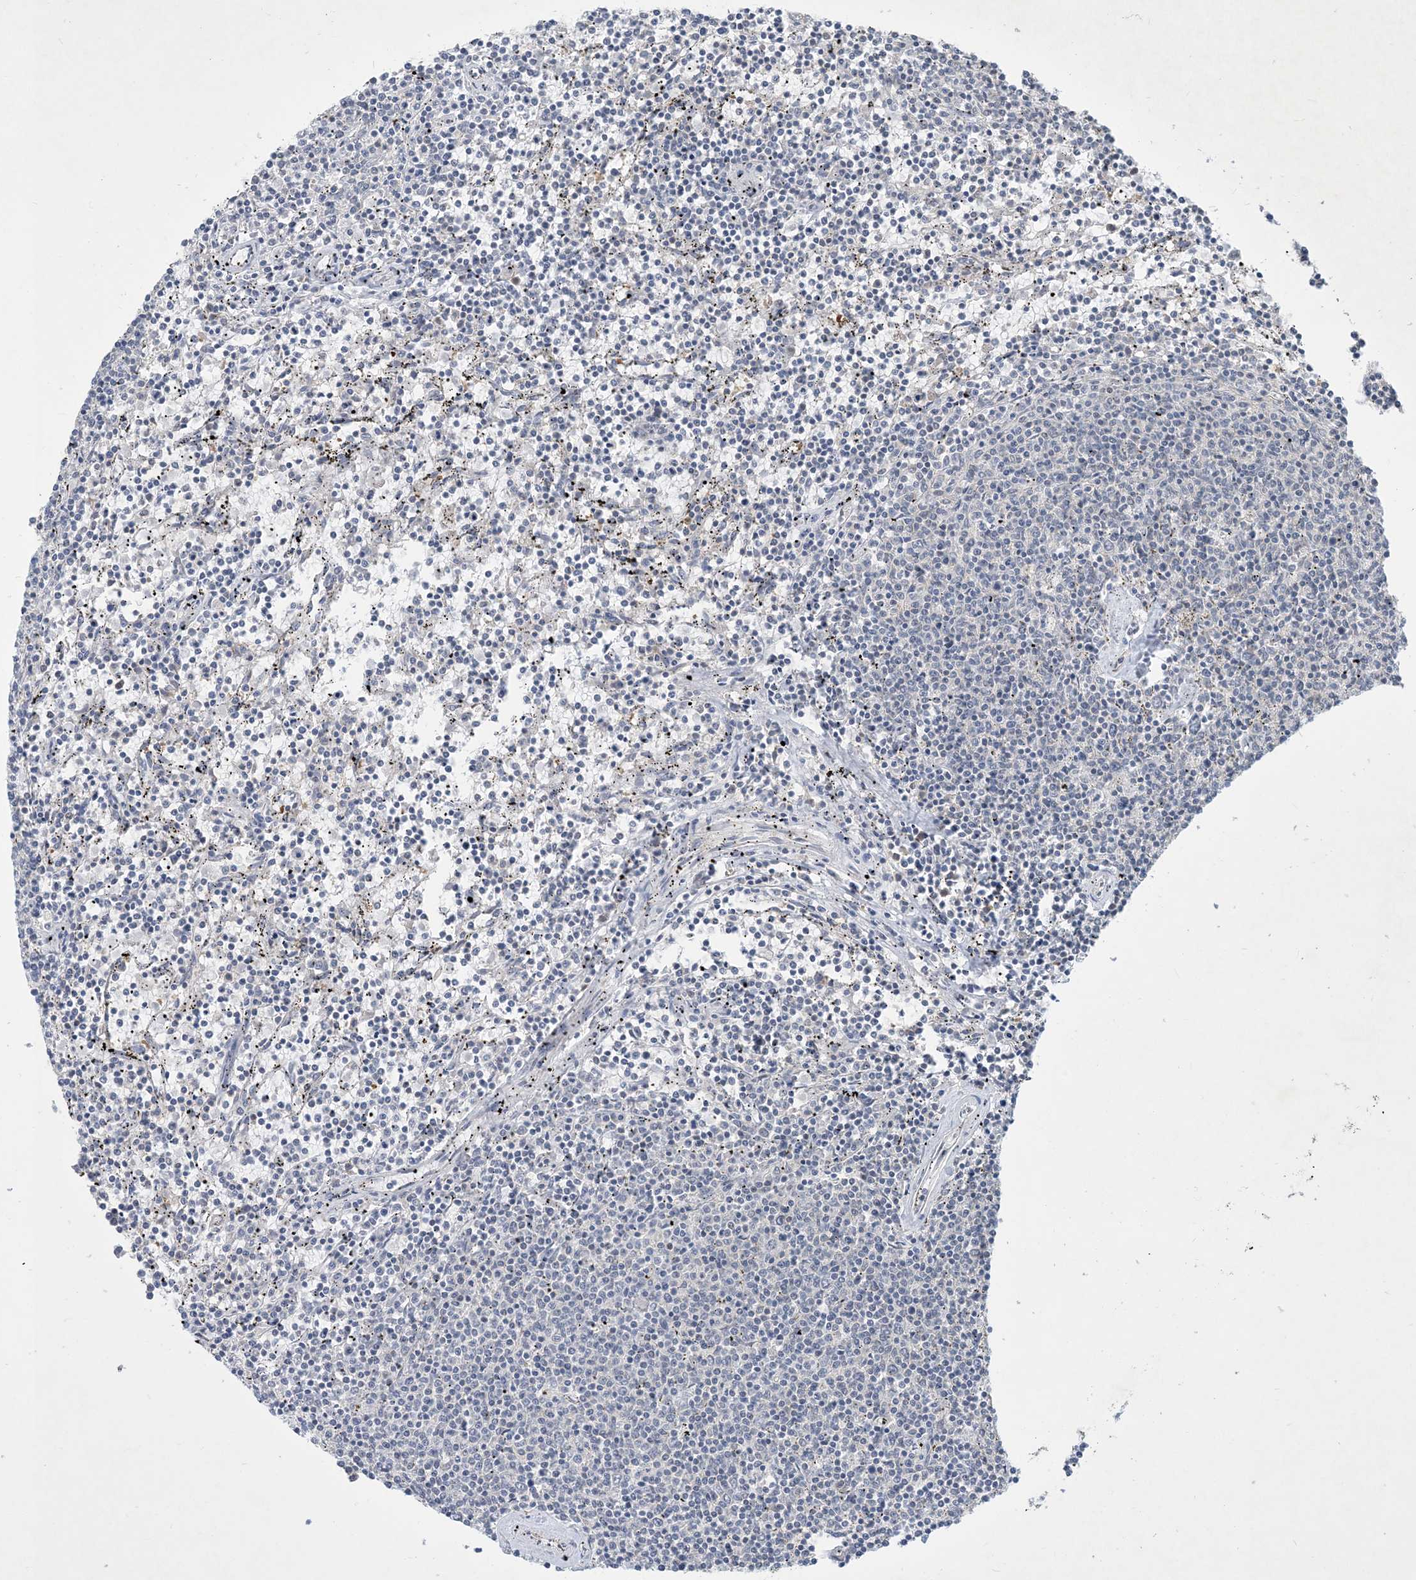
{"staining": {"intensity": "negative", "quantity": "none", "location": "none"}, "tissue": "lymphoma", "cell_type": "Tumor cells", "image_type": "cancer", "snomed": [{"axis": "morphology", "description": "Malignant lymphoma, non-Hodgkin's type, Low grade"}, {"axis": "topography", "description": "Spleen"}], "caption": "Micrograph shows no significant protein expression in tumor cells of malignant lymphoma, non-Hodgkin's type (low-grade).", "gene": "CCDC14", "patient": {"sex": "female", "age": 50}}